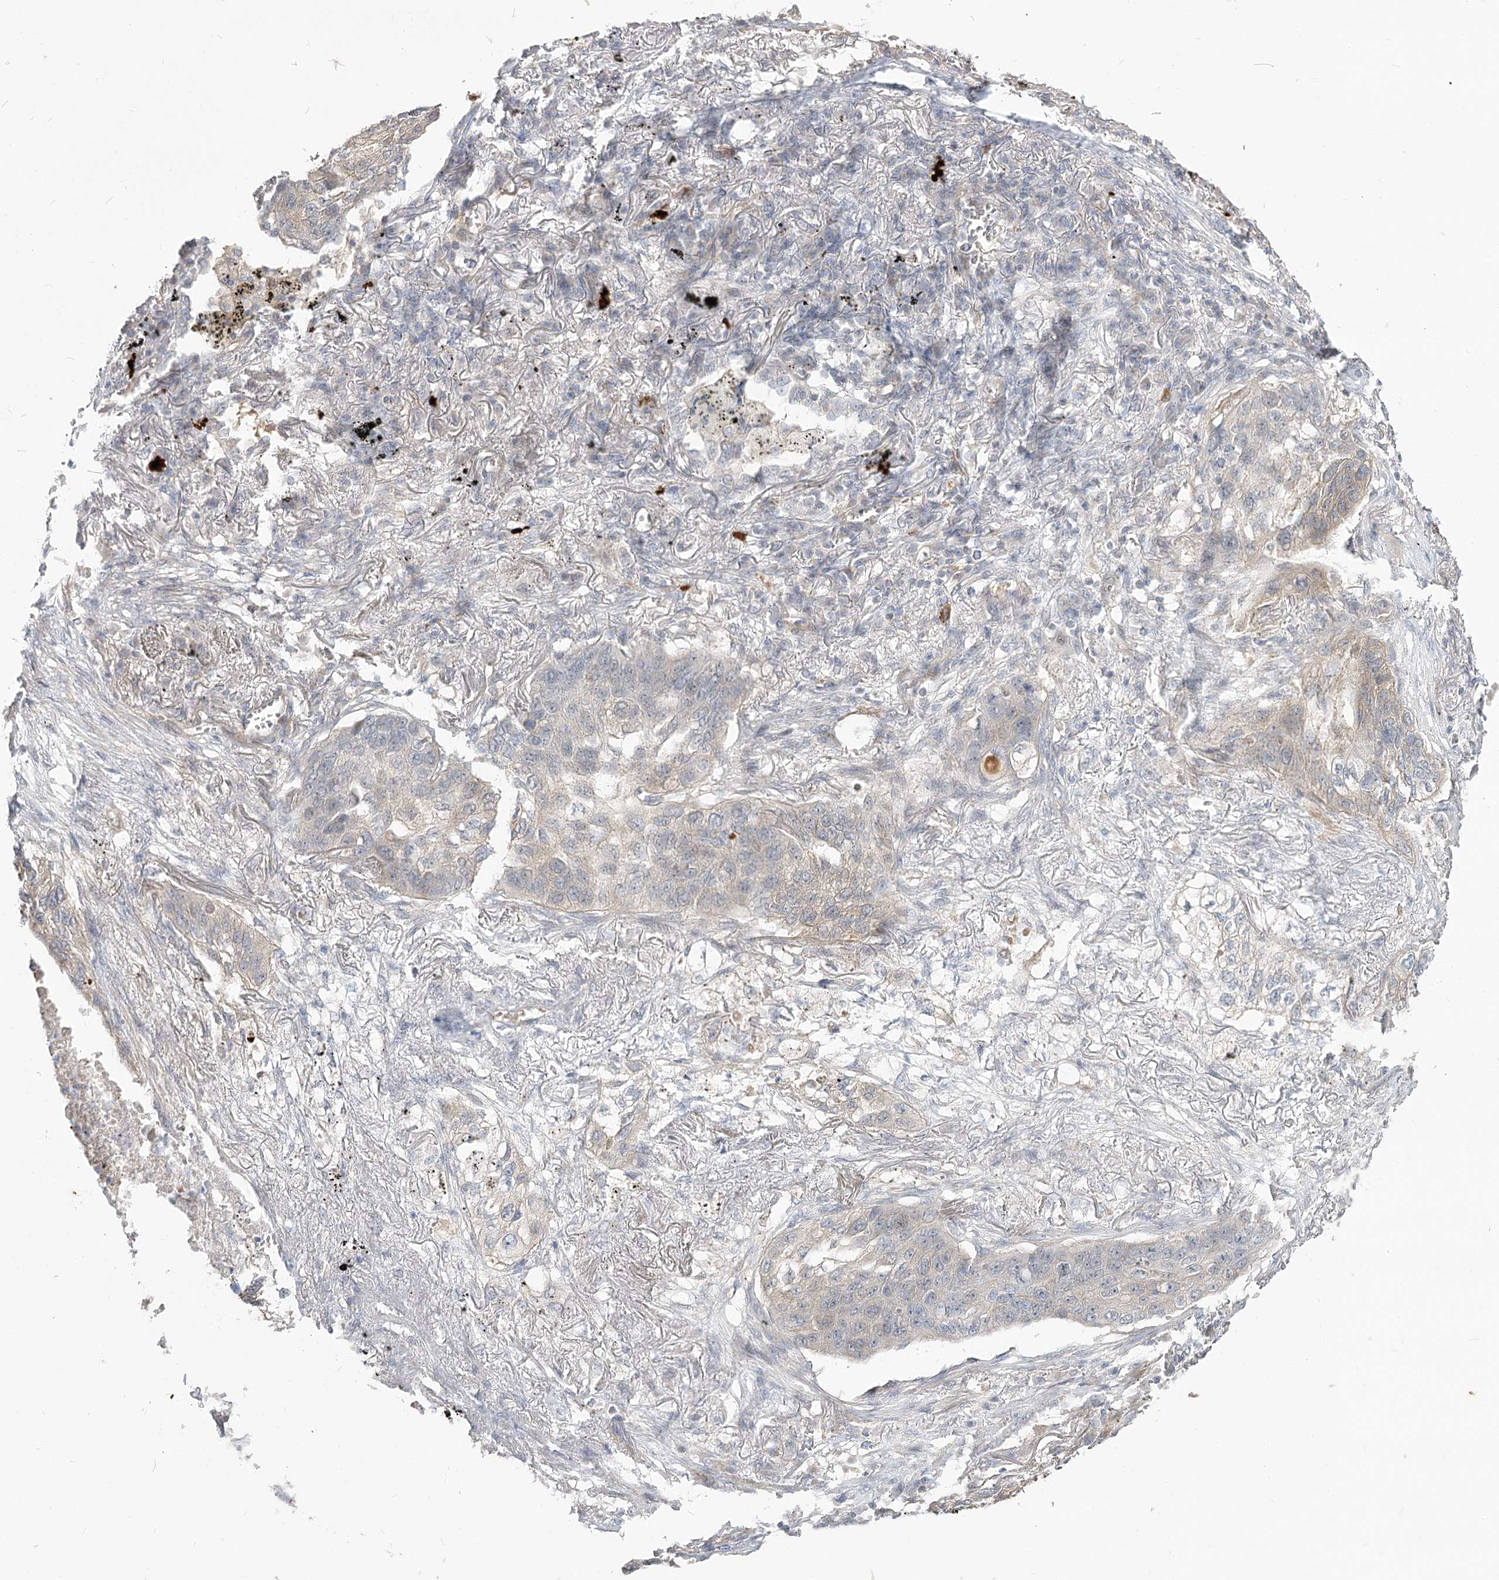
{"staining": {"intensity": "weak", "quantity": "<25%", "location": "cytoplasmic/membranous"}, "tissue": "lung cancer", "cell_type": "Tumor cells", "image_type": "cancer", "snomed": [{"axis": "morphology", "description": "Squamous cell carcinoma, NOS"}, {"axis": "topography", "description": "Lung"}], "caption": "This image is of lung squamous cell carcinoma stained with IHC to label a protein in brown with the nuclei are counter-stained blue. There is no positivity in tumor cells.", "gene": "GUCY2C", "patient": {"sex": "female", "age": 63}}